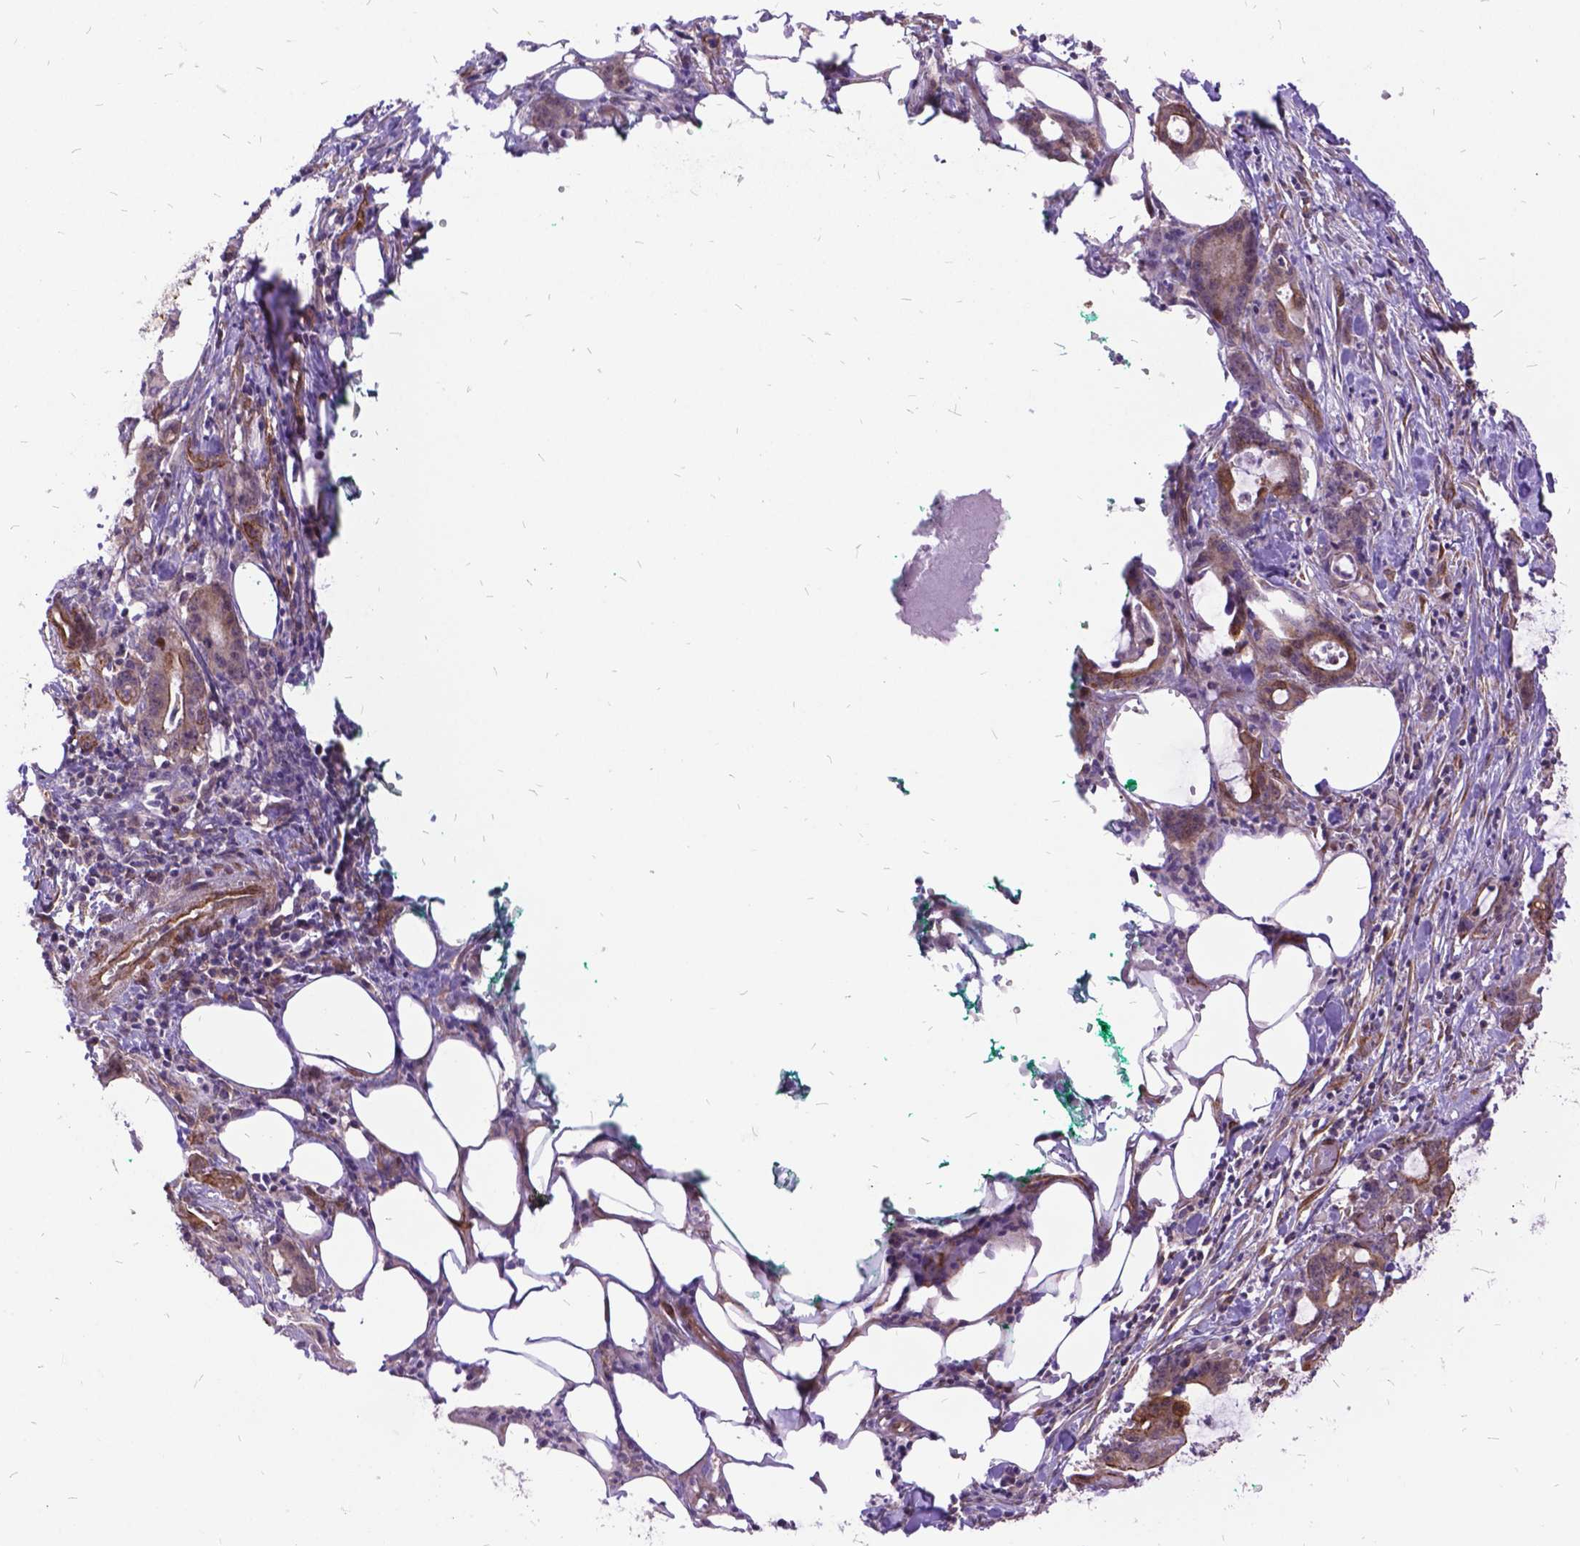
{"staining": {"intensity": "moderate", "quantity": "25%-75%", "location": "cytoplasmic/membranous"}, "tissue": "stomach cancer", "cell_type": "Tumor cells", "image_type": "cancer", "snomed": [{"axis": "morphology", "description": "Adenocarcinoma, NOS"}, {"axis": "topography", "description": "Stomach, upper"}], "caption": "This micrograph demonstrates immunohistochemistry staining of stomach cancer, with medium moderate cytoplasmic/membranous staining in about 25%-75% of tumor cells.", "gene": "GRB7", "patient": {"sex": "male", "age": 68}}